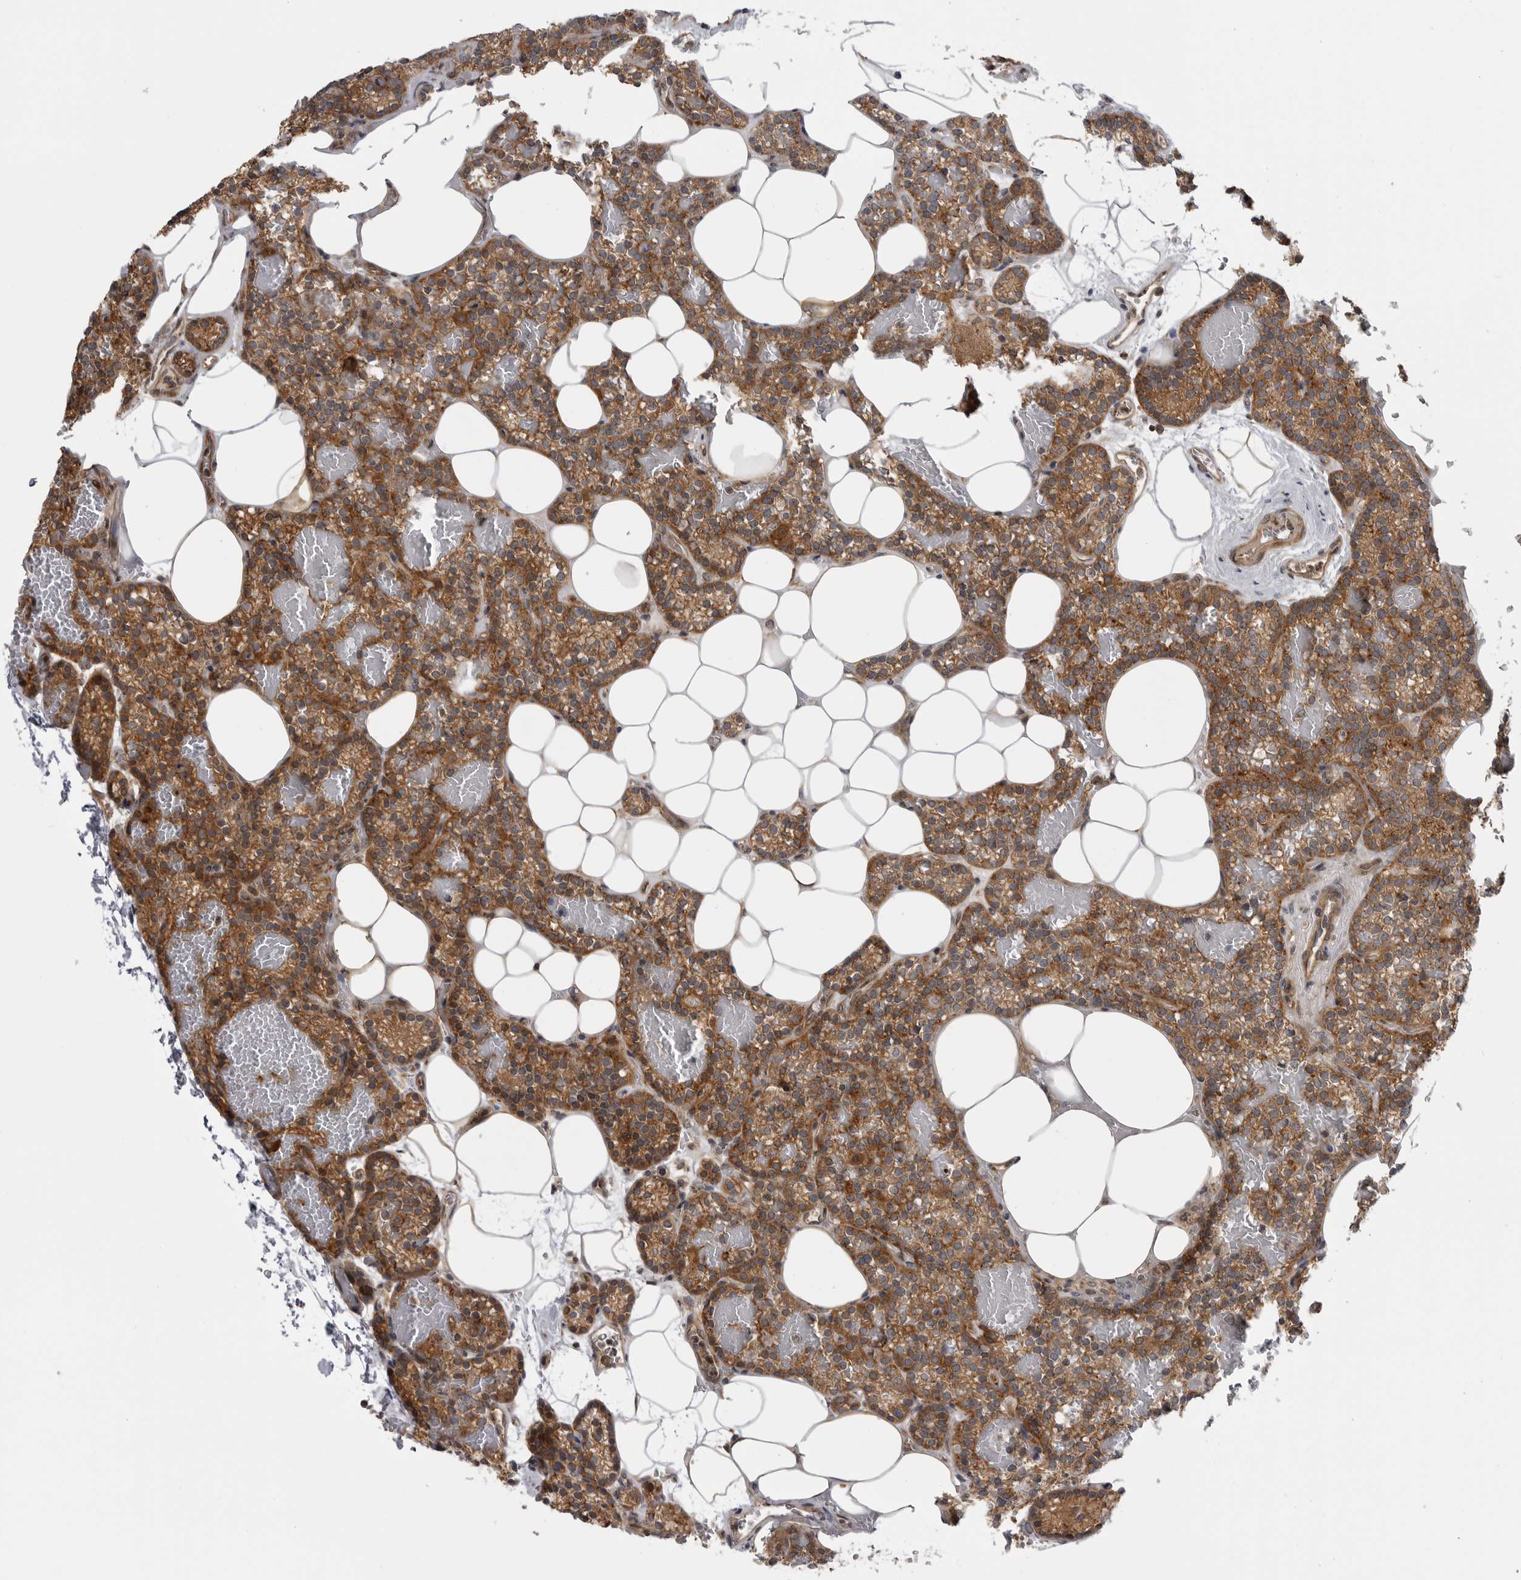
{"staining": {"intensity": "moderate", "quantity": ">75%", "location": "cytoplasmic/membranous"}, "tissue": "parathyroid gland", "cell_type": "Glandular cells", "image_type": "normal", "snomed": [{"axis": "morphology", "description": "Normal tissue, NOS"}, {"axis": "topography", "description": "Parathyroid gland"}], "caption": "Parathyroid gland stained for a protein displays moderate cytoplasmic/membranous positivity in glandular cells. (brown staining indicates protein expression, while blue staining denotes nuclei).", "gene": "LRRC45", "patient": {"sex": "male", "age": 58}}